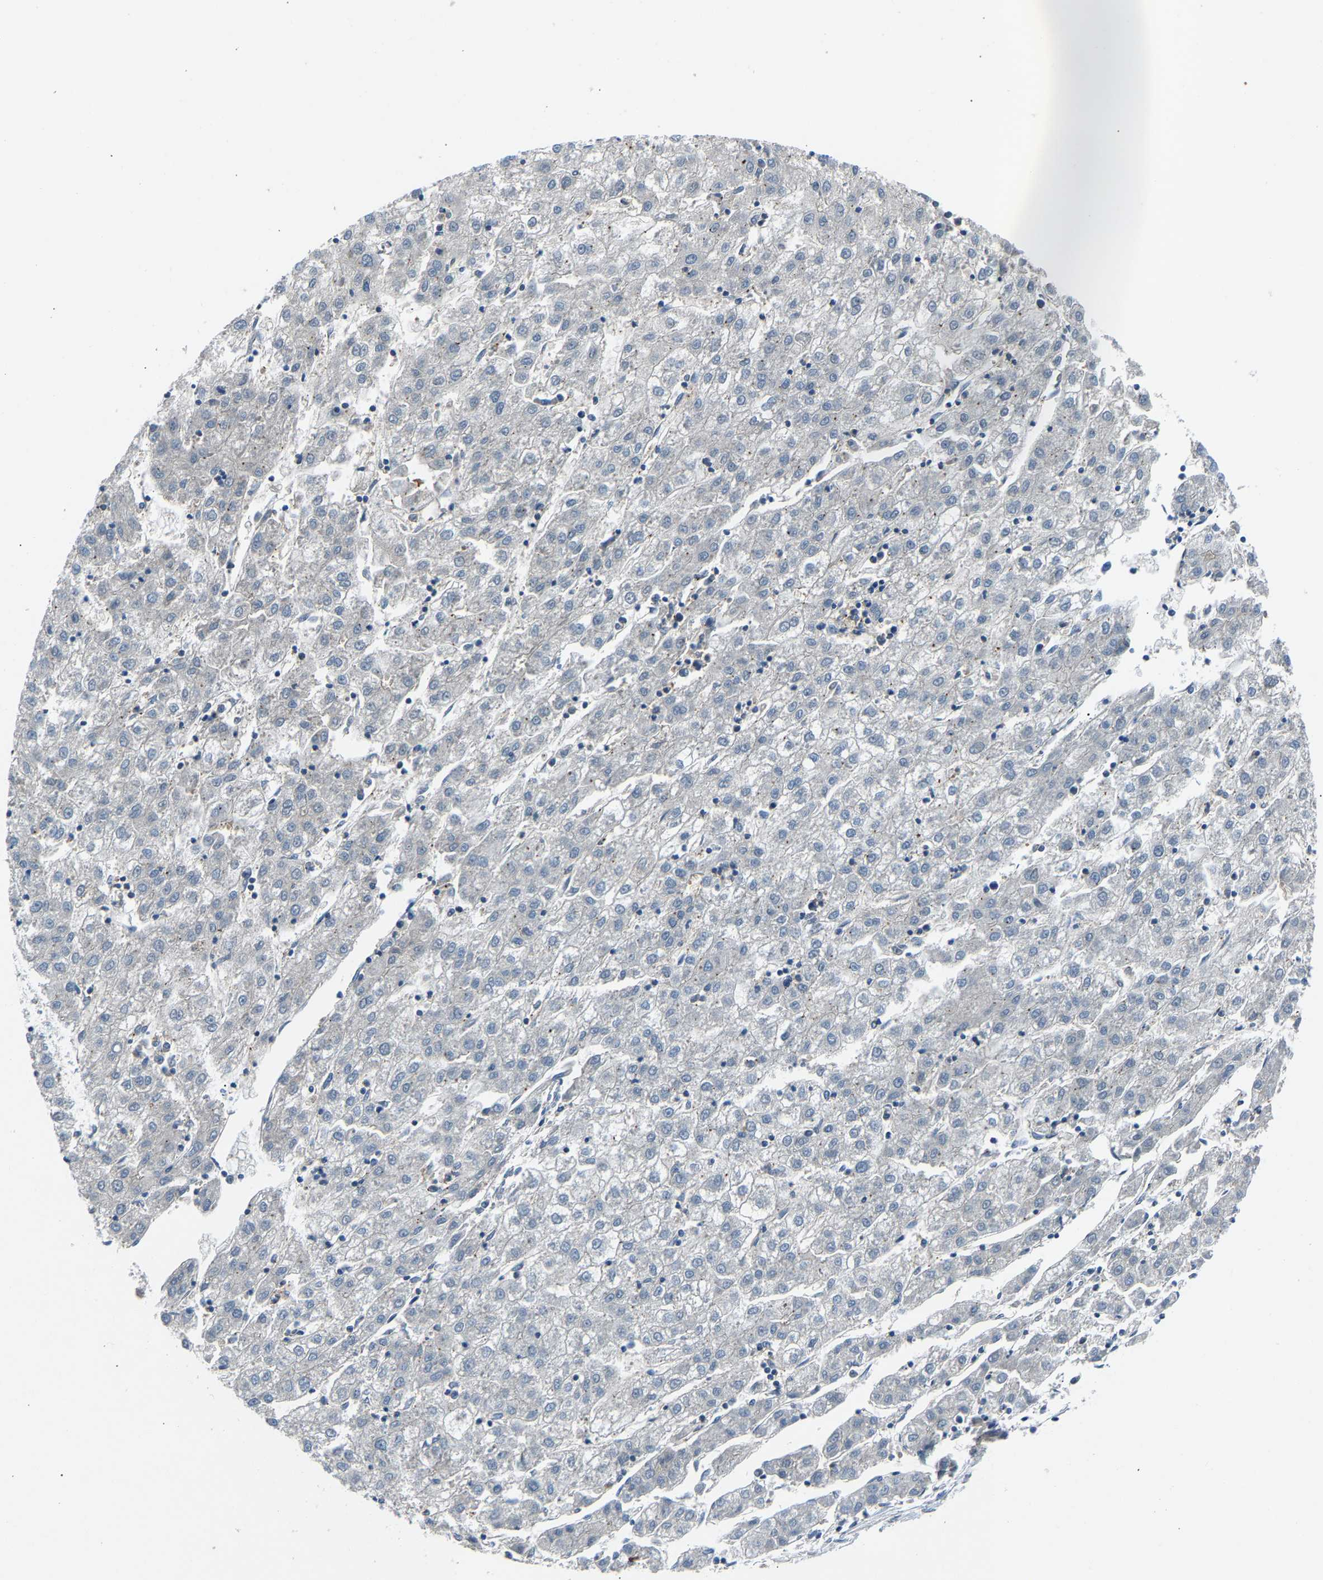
{"staining": {"intensity": "negative", "quantity": "none", "location": "none"}, "tissue": "liver cancer", "cell_type": "Tumor cells", "image_type": "cancer", "snomed": [{"axis": "morphology", "description": "Carcinoma, Hepatocellular, NOS"}, {"axis": "topography", "description": "Liver"}], "caption": "This histopathology image is of liver cancer (hepatocellular carcinoma) stained with immunohistochemistry (IHC) to label a protein in brown with the nuclei are counter-stained blue. There is no expression in tumor cells.", "gene": "DNAAF5", "patient": {"sex": "male", "age": 72}}